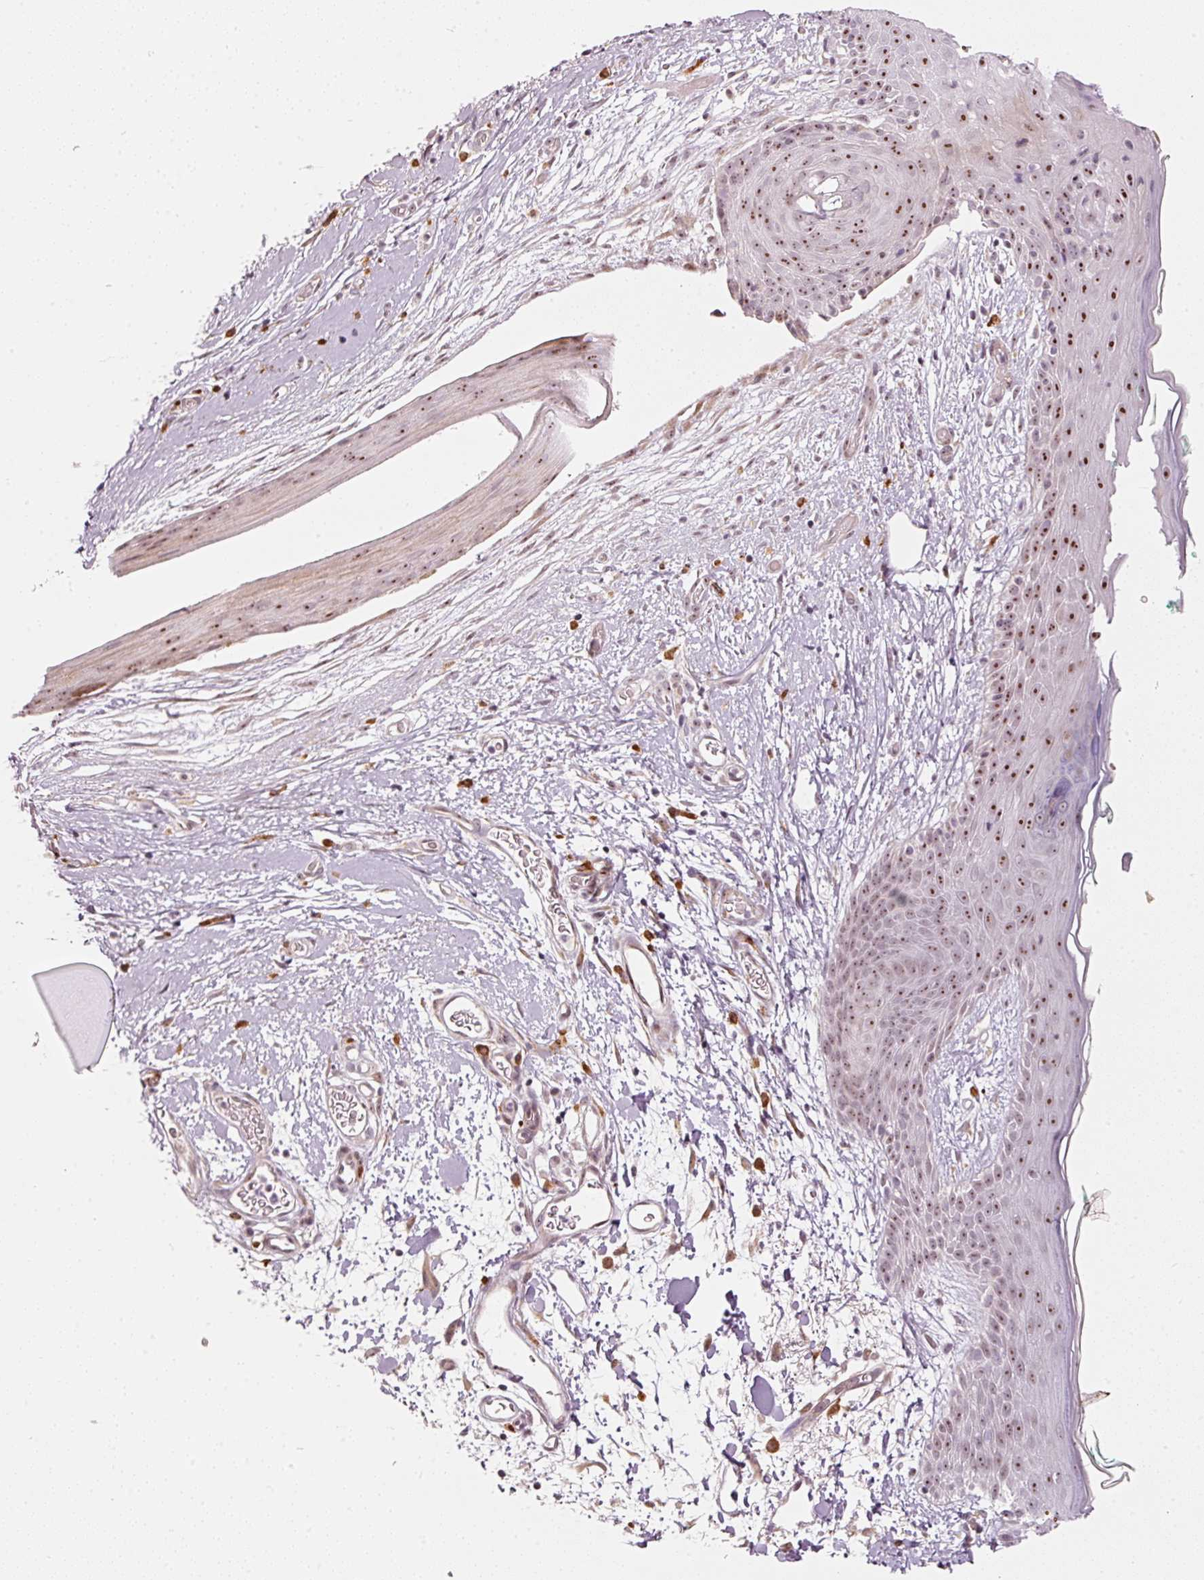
{"staining": {"intensity": "moderate", "quantity": "25%-75%", "location": "nuclear"}, "tissue": "skin", "cell_type": "Fibroblasts", "image_type": "normal", "snomed": [{"axis": "morphology", "description": "Normal tissue, NOS"}, {"axis": "topography", "description": "Skin"}], "caption": "A micrograph showing moderate nuclear staining in about 25%-75% of fibroblasts in normal skin, as visualized by brown immunohistochemical staining.", "gene": "MXRA8", "patient": {"sex": "male", "age": 79}}